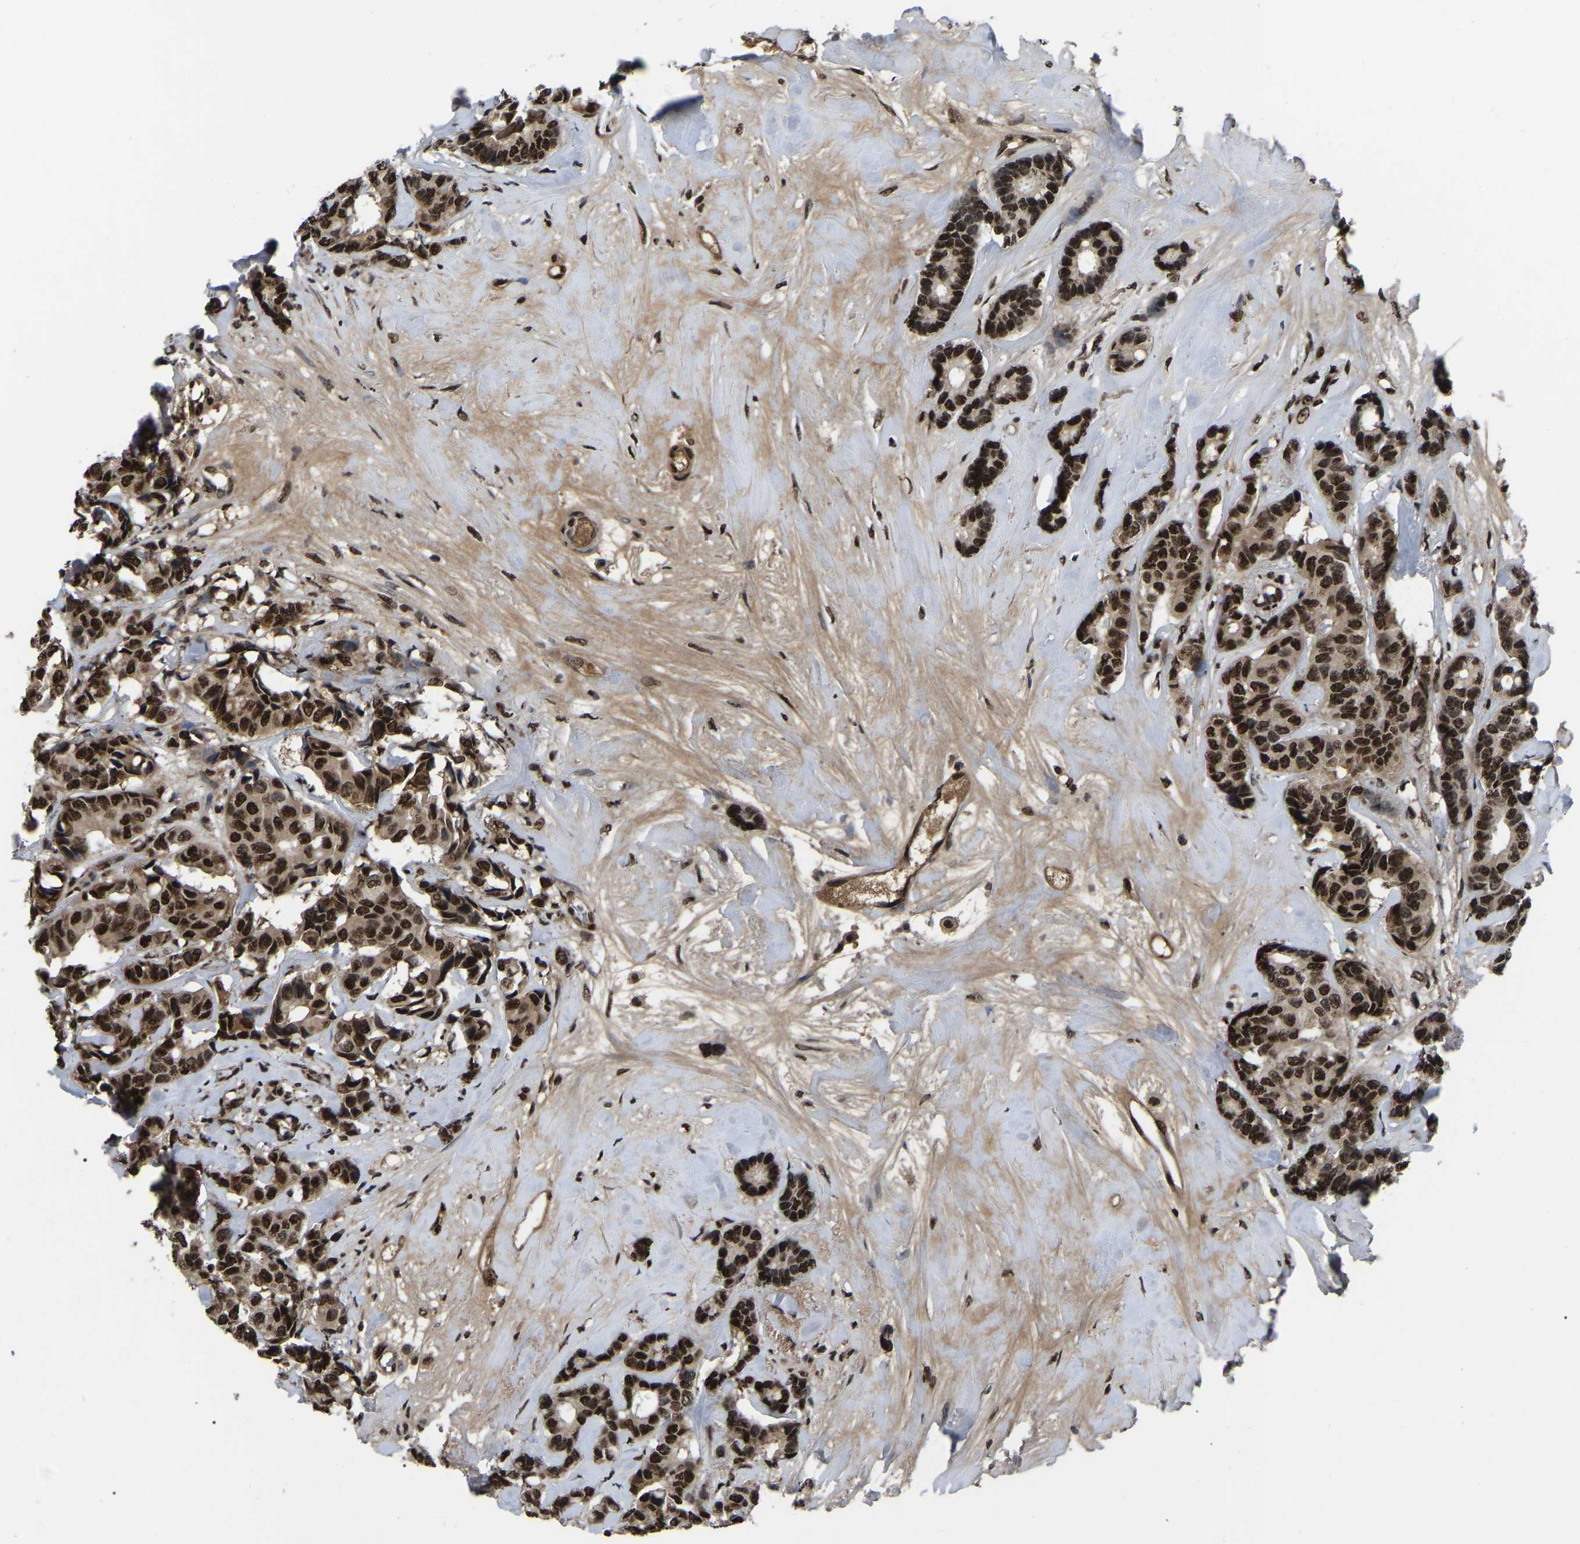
{"staining": {"intensity": "strong", "quantity": ">75%", "location": "nuclear"}, "tissue": "breast cancer", "cell_type": "Tumor cells", "image_type": "cancer", "snomed": [{"axis": "morphology", "description": "Duct carcinoma"}, {"axis": "topography", "description": "Breast"}], "caption": "IHC of breast cancer demonstrates high levels of strong nuclear staining in about >75% of tumor cells.", "gene": "TRIM35", "patient": {"sex": "female", "age": 87}}